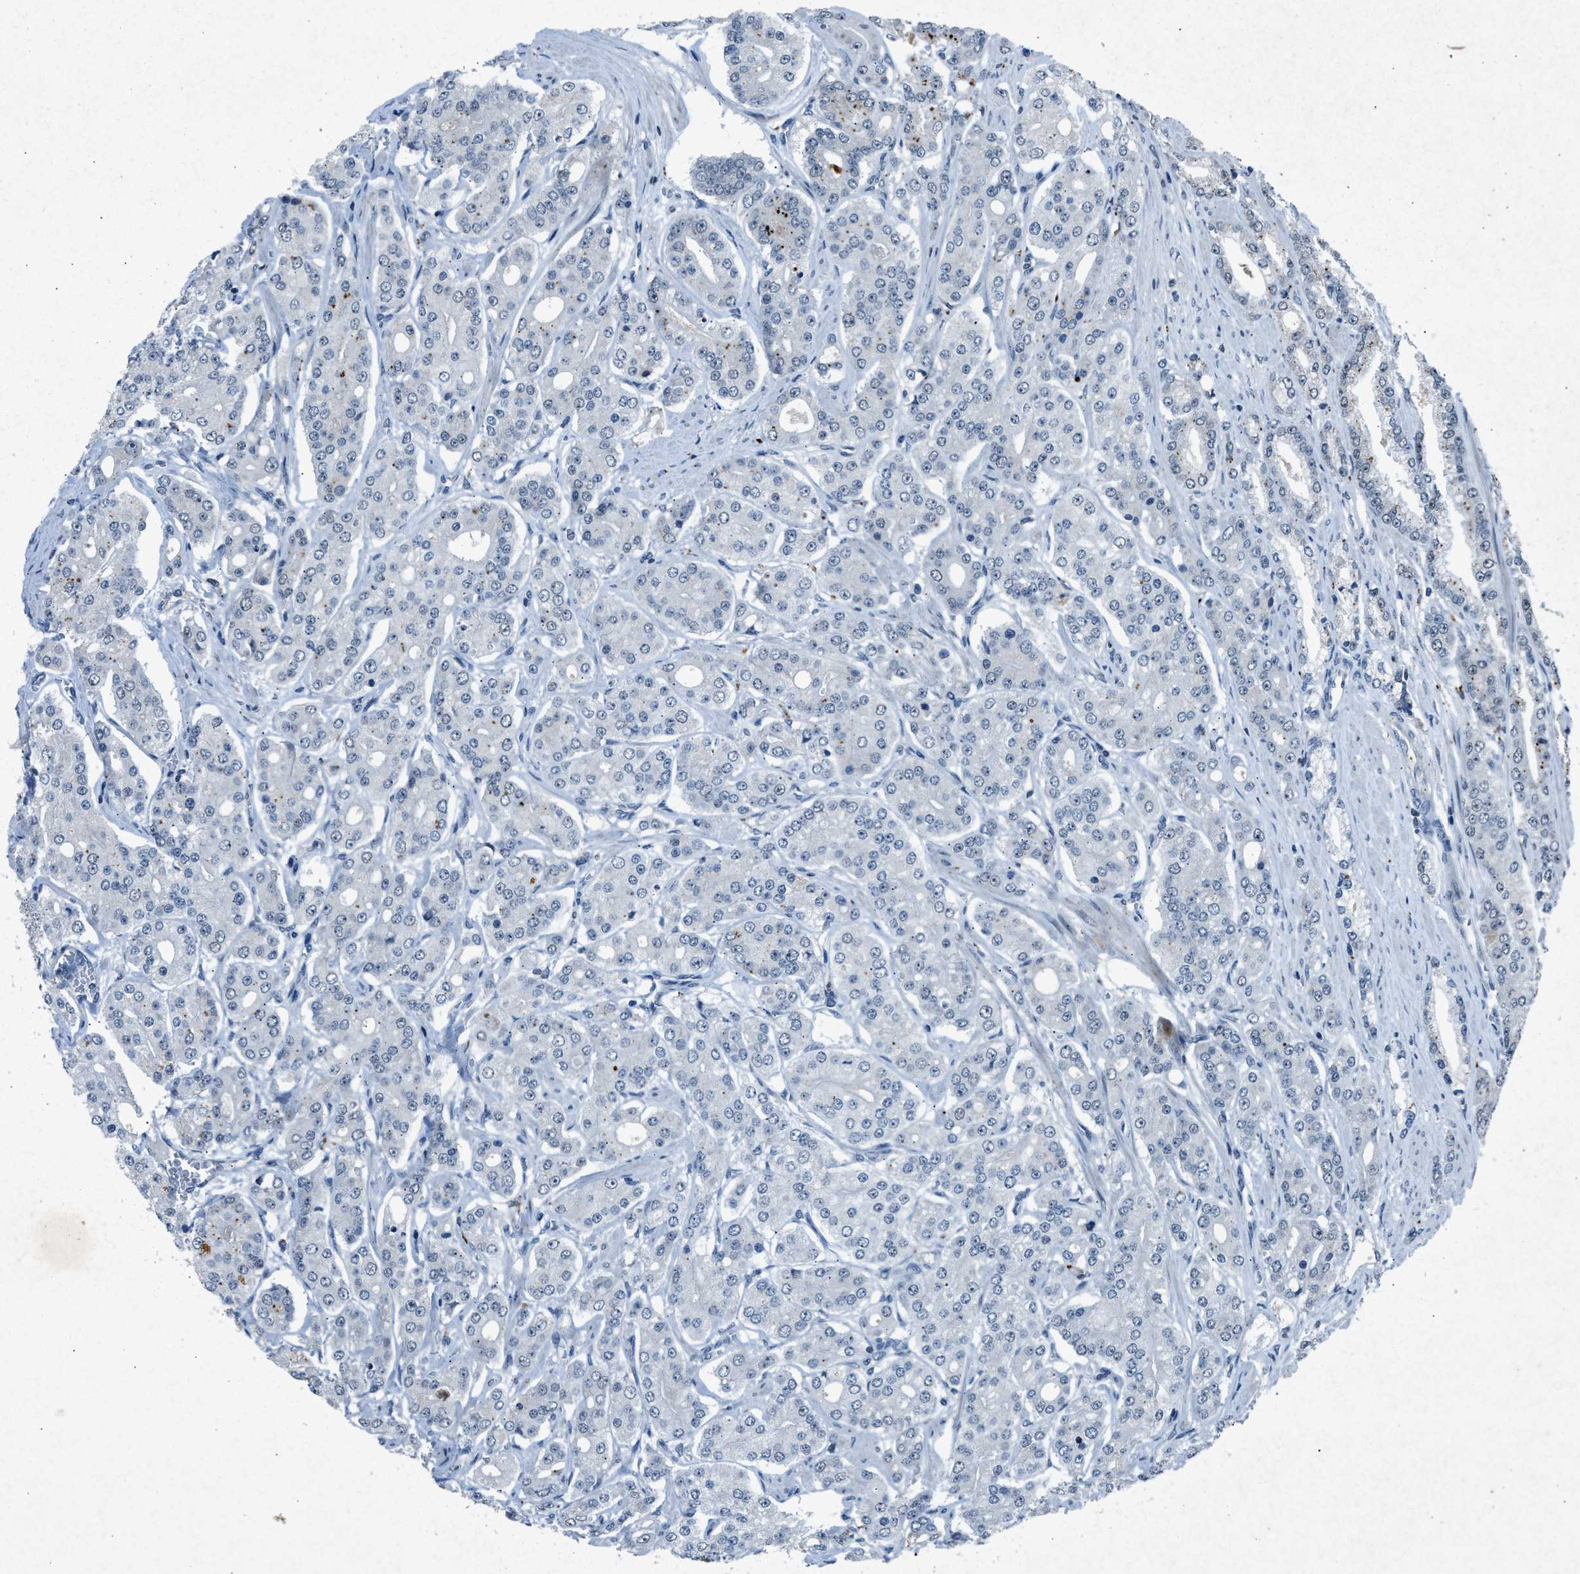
{"staining": {"intensity": "negative", "quantity": "none", "location": "none"}, "tissue": "prostate cancer", "cell_type": "Tumor cells", "image_type": "cancer", "snomed": [{"axis": "morphology", "description": "Adenocarcinoma, High grade"}, {"axis": "topography", "description": "Prostate"}], "caption": "Micrograph shows no significant protein positivity in tumor cells of prostate cancer (high-grade adenocarcinoma).", "gene": "ADCY1", "patient": {"sex": "male", "age": 71}}